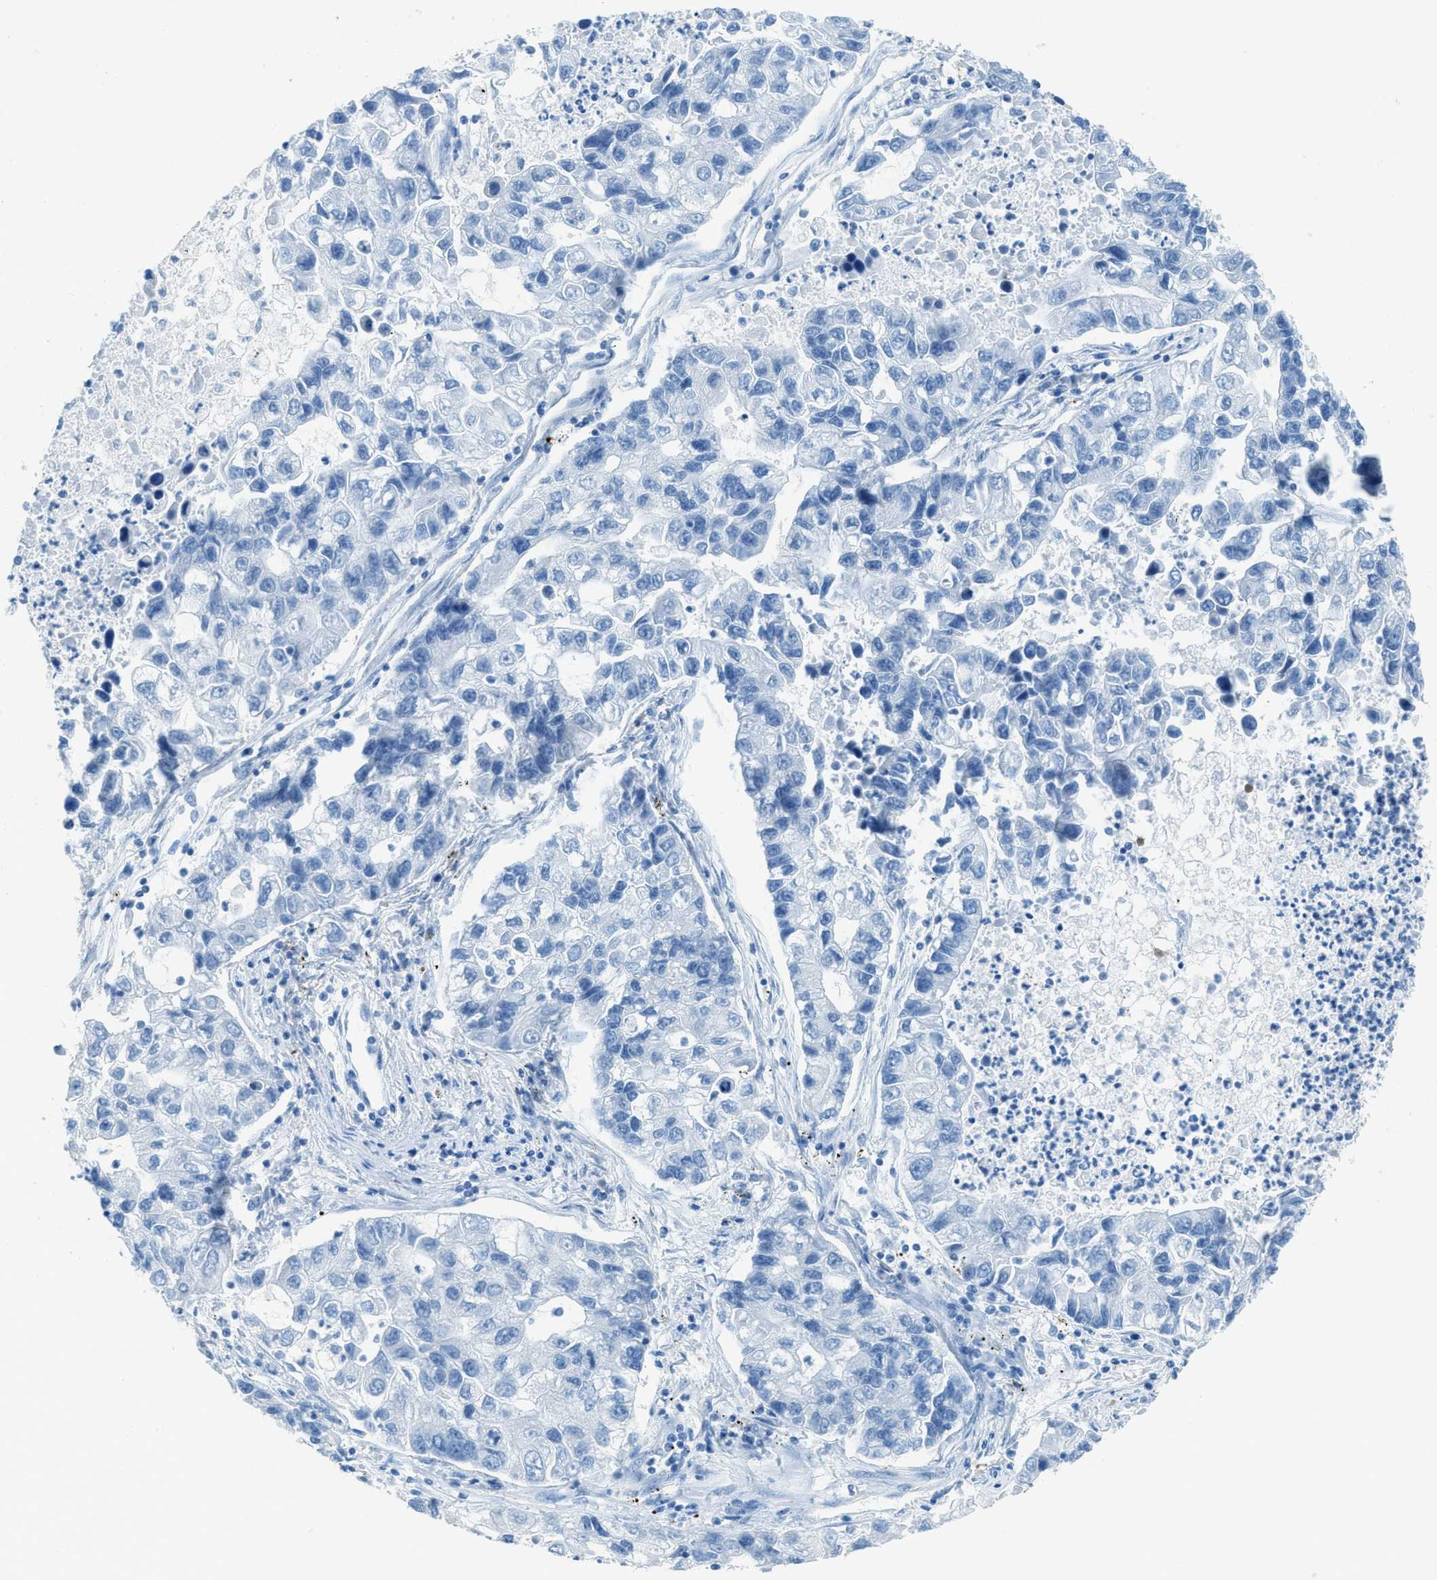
{"staining": {"intensity": "negative", "quantity": "none", "location": "none"}, "tissue": "lung cancer", "cell_type": "Tumor cells", "image_type": "cancer", "snomed": [{"axis": "morphology", "description": "Adenocarcinoma, NOS"}, {"axis": "topography", "description": "Lung"}], "caption": "This is a image of immunohistochemistry (IHC) staining of lung cancer, which shows no expression in tumor cells.", "gene": "ACAN", "patient": {"sex": "female", "age": 51}}